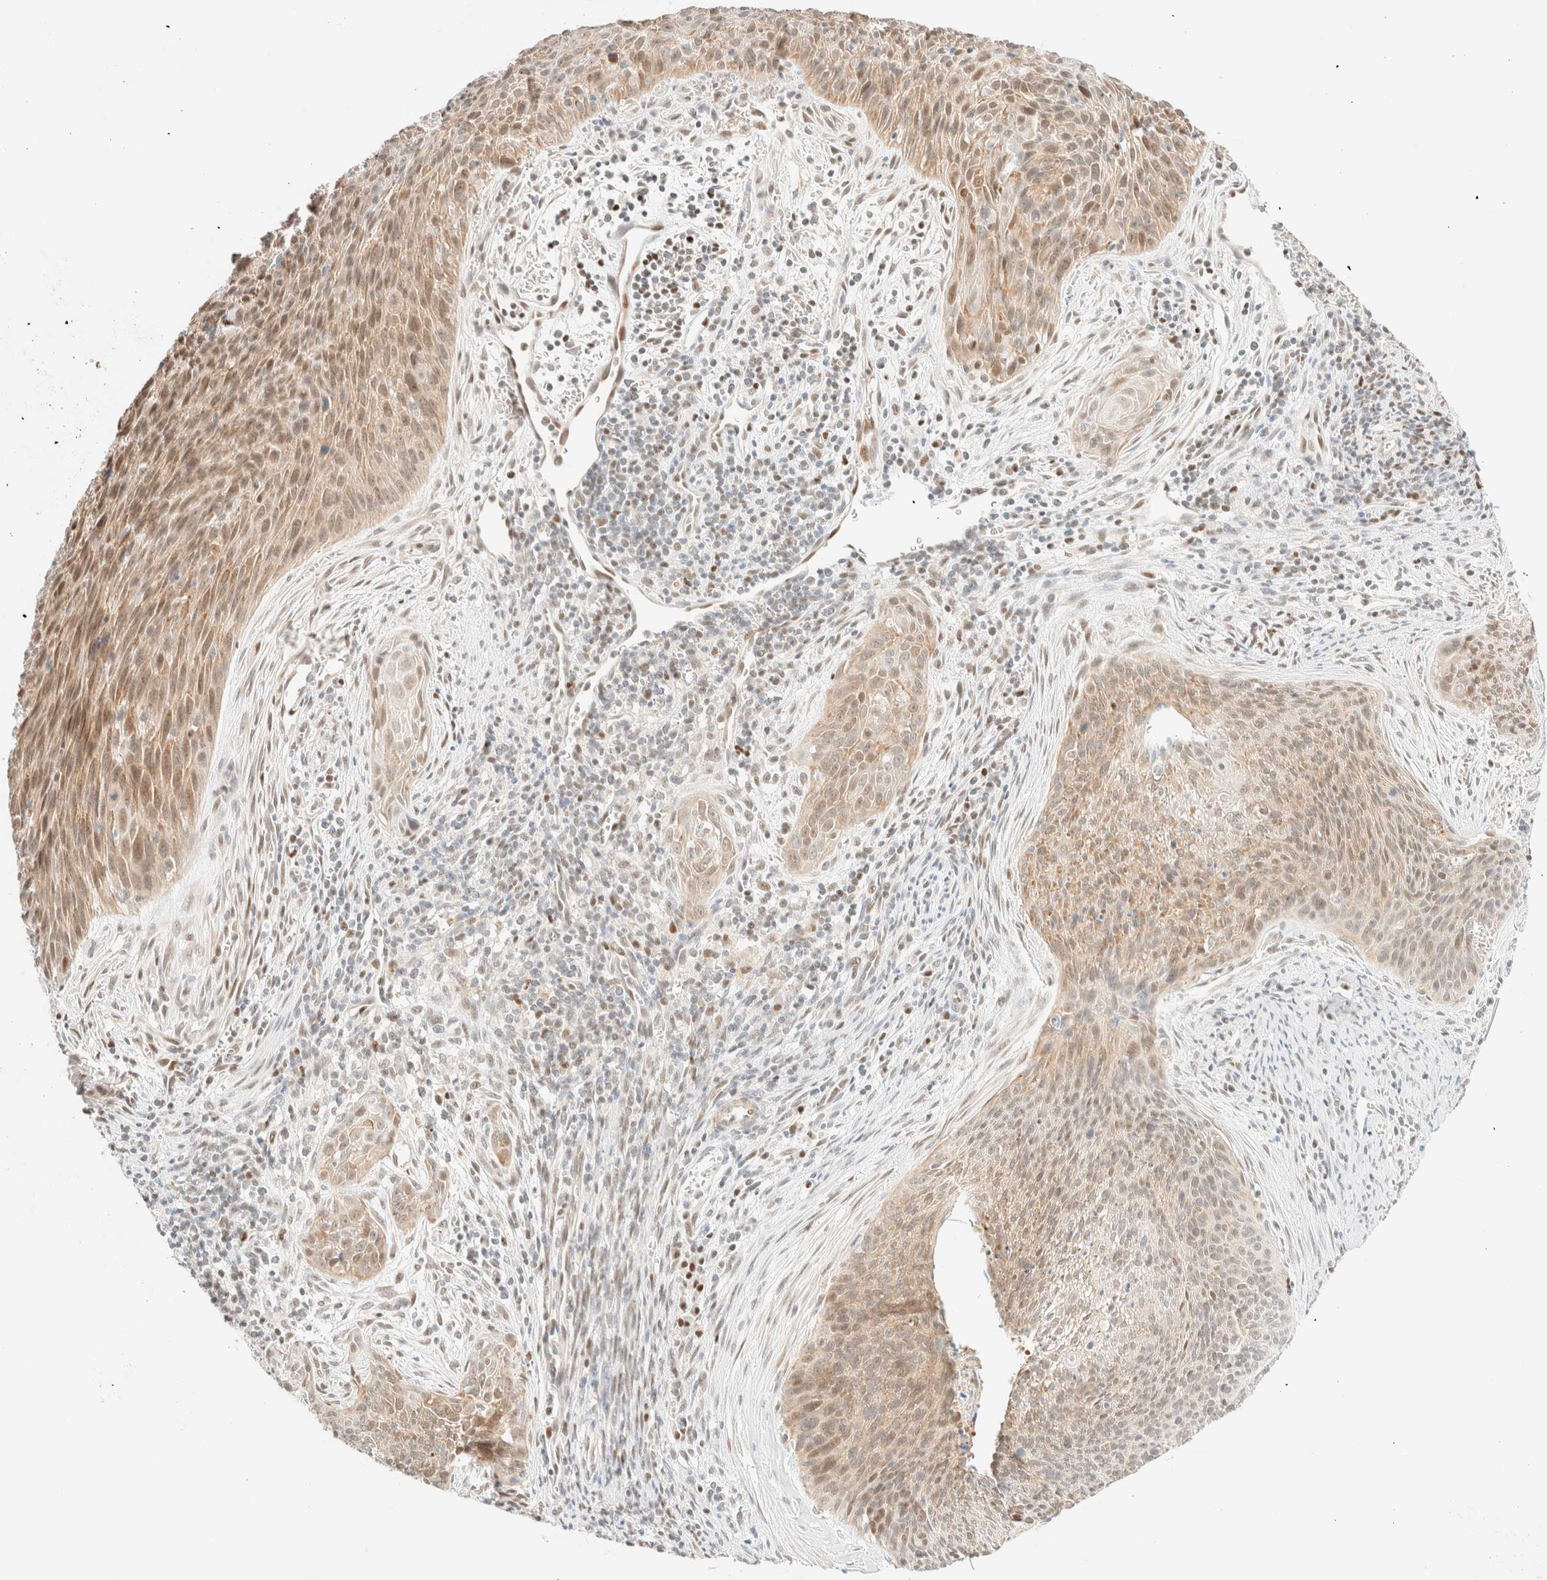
{"staining": {"intensity": "weak", "quantity": "25%-75%", "location": "cytoplasmic/membranous,nuclear"}, "tissue": "cervical cancer", "cell_type": "Tumor cells", "image_type": "cancer", "snomed": [{"axis": "morphology", "description": "Squamous cell carcinoma, NOS"}, {"axis": "topography", "description": "Cervix"}], "caption": "DAB (3,3'-diaminobenzidine) immunohistochemical staining of cervical cancer (squamous cell carcinoma) demonstrates weak cytoplasmic/membranous and nuclear protein staining in about 25%-75% of tumor cells.", "gene": "TSR1", "patient": {"sex": "female", "age": 55}}